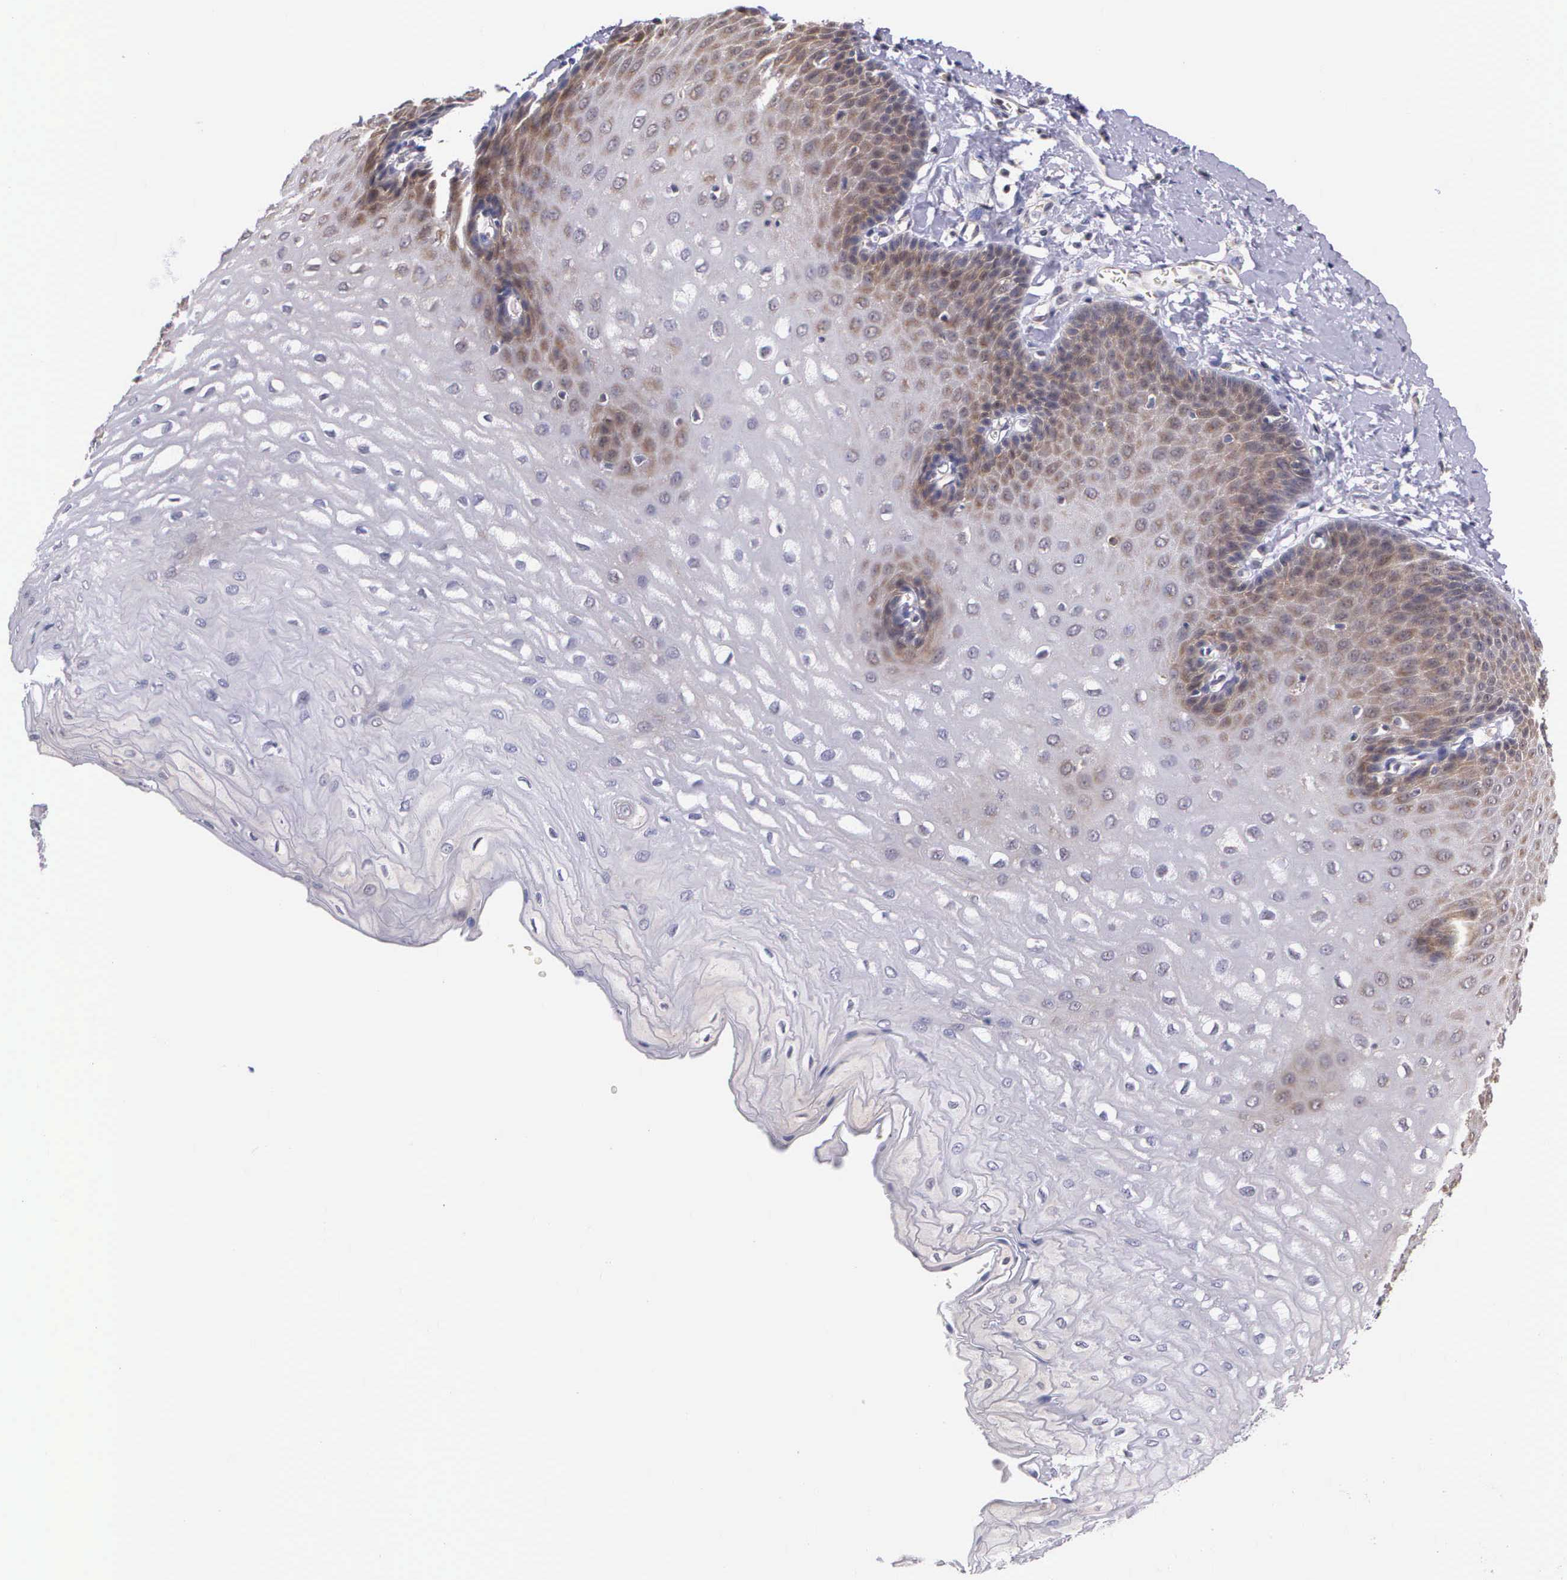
{"staining": {"intensity": "moderate", "quantity": "25%-75%", "location": "cytoplasmic/membranous"}, "tissue": "esophagus", "cell_type": "Squamous epithelial cells", "image_type": "normal", "snomed": [{"axis": "morphology", "description": "Normal tissue, NOS"}, {"axis": "topography", "description": "Esophagus"}], "caption": "Immunohistochemical staining of benign human esophagus reveals medium levels of moderate cytoplasmic/membranous staining in about 25%-75% of squamous epithelial cells. (Brightfield microscopy of DAB IHC at high magnification).", "gene": "IGBP1P2", "patient": {"sex": "male", "age": 70}}